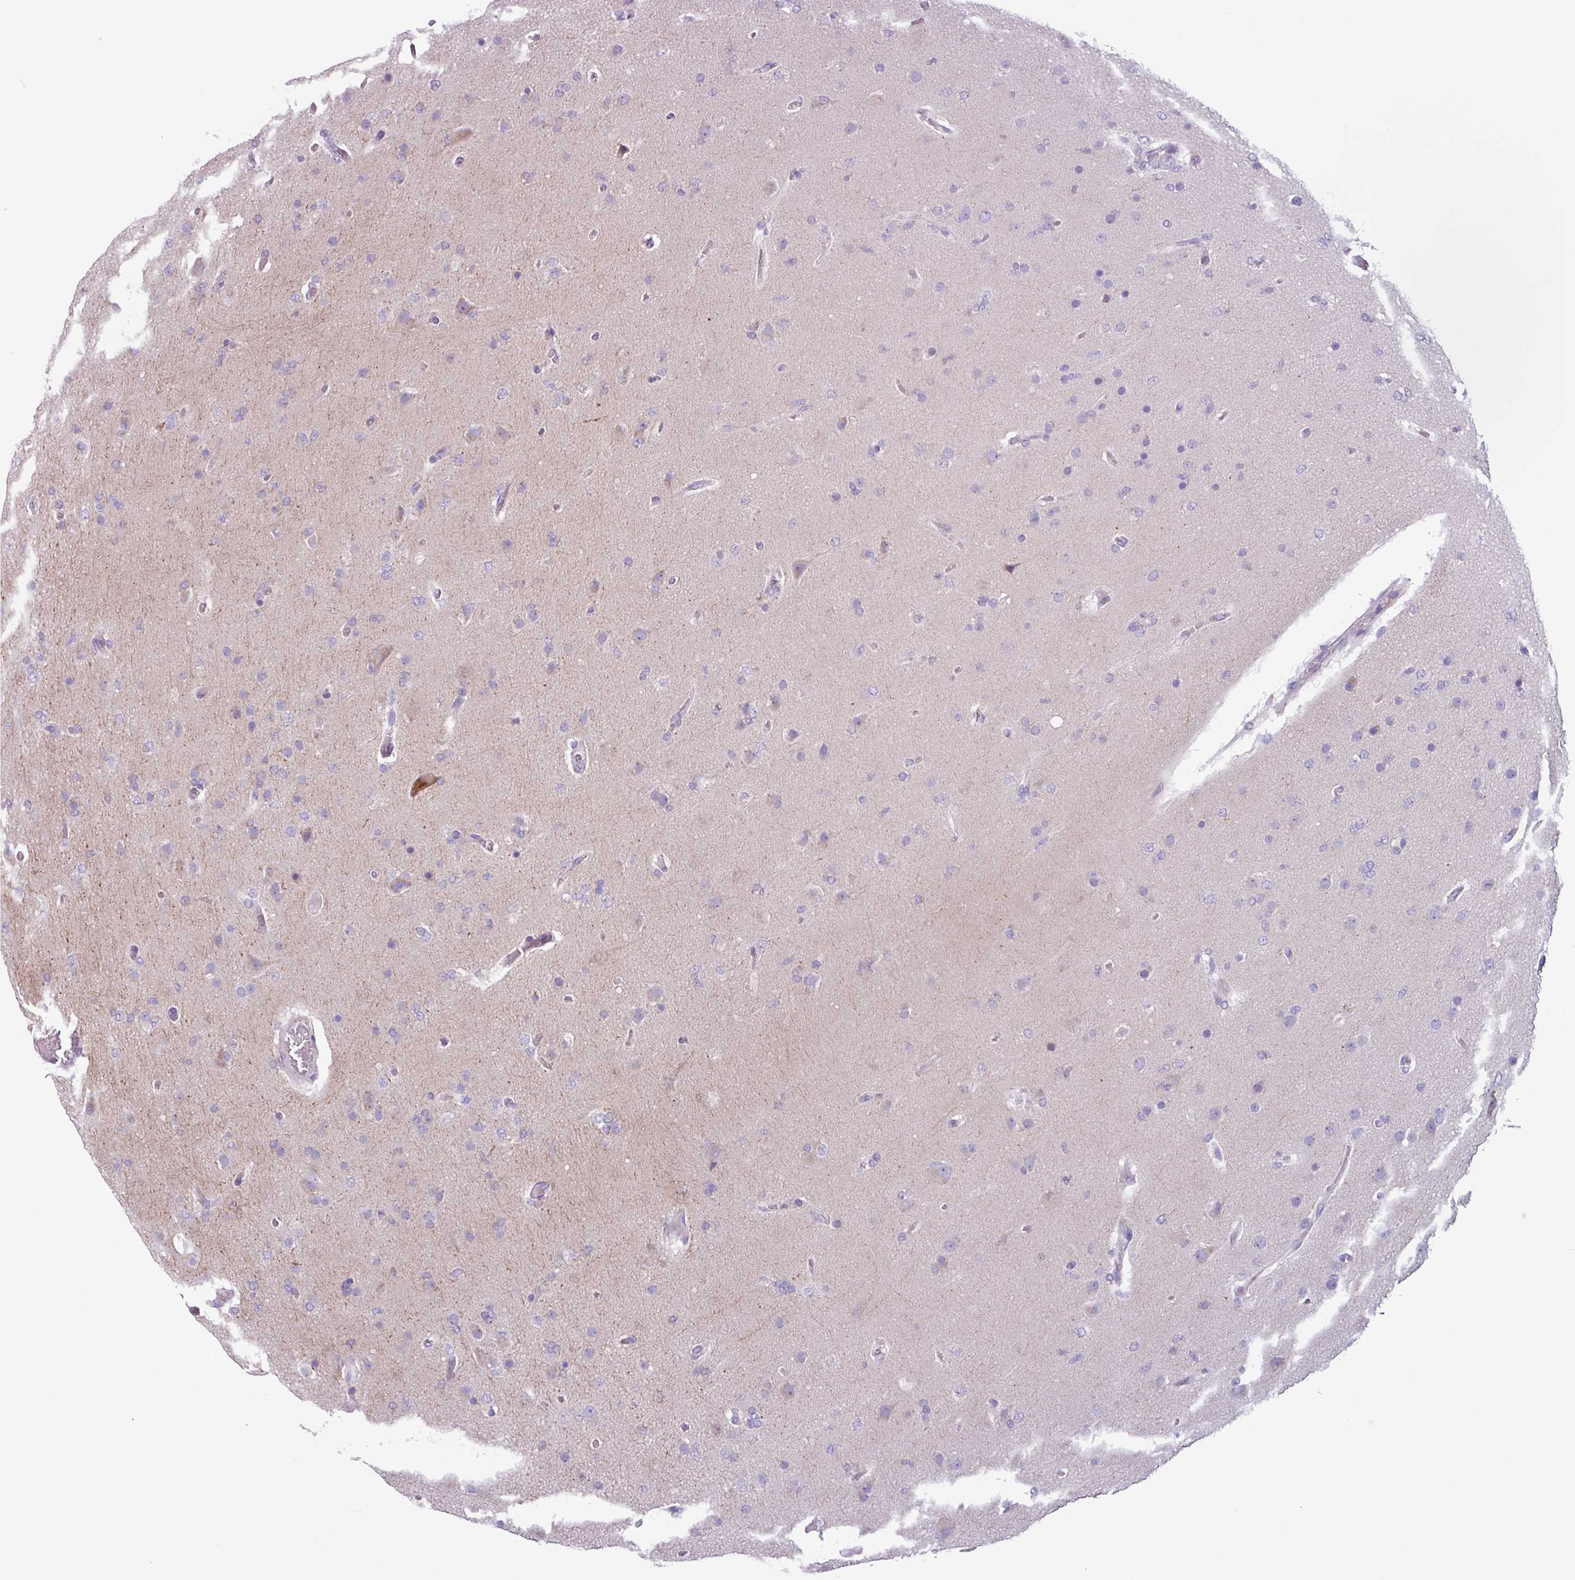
{"staining": {"intensity": "negative", "quantity": "none", "location": "none"}, "tissue": "glioma", "cell_type": "Tumor cells", "image_type": "cancer", "snomed": [{"axis": "morphology", "description": "Glioma, malignant, High grade"}, {"axis": "topography", "description": "Brain"}], "caption": "Glioma was stained to show a protein in brown. There is no significant positivity in tumor cells. The staining is performed using DAB (3,3'-diaminobenzidine) brown chromogen with nuclei counter-stained in using hematoxylin.", "gene": "ADGRE1", "patient": {"sex": "female", "age": 74}}